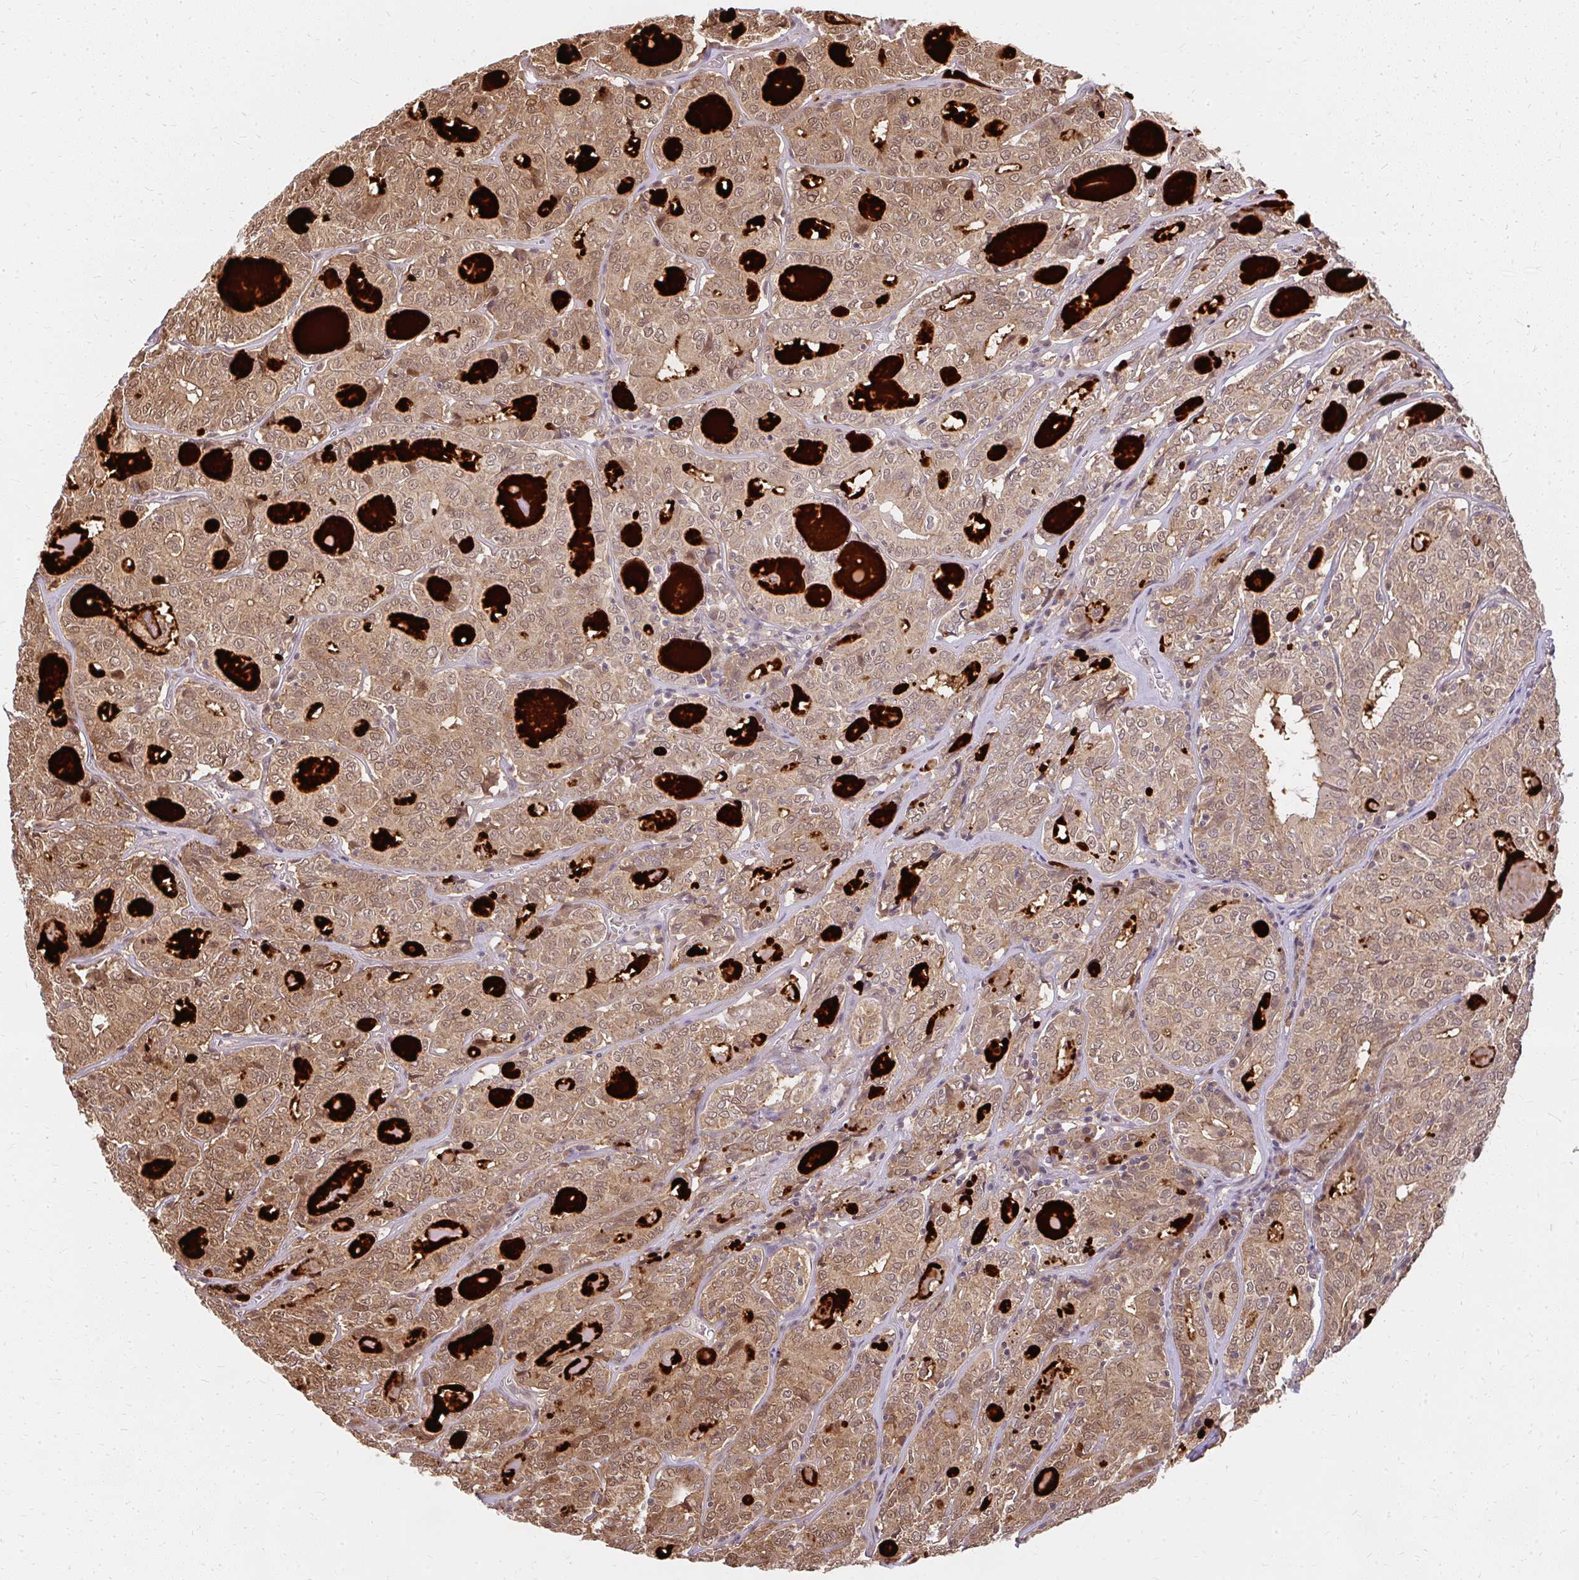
{"staining": {"intensity": "moderate", "quantity": ">75%", "location": "cytoplasmic/membranous,nuclear"}, "tissue": "thyroid cancer", "cell_type": "Tumor cells", "image_type": "cancer", "snomed": [{"axis": "morphology", "description": "Papillary adenocarcinoma, NOS"}, {"axis": "topography", "description": "Thyroid gland"}], "caption": "The photomicrograph shows immunohistochemical staining of thyroid papillary adenocarcinoma. There is moderate cytoplasmic/membranous and nuclear positivity is present in about >75% of tumor cells. Using DAB (3,3'-diaminobenzidine) (brown) and hematoxylin (blue) stains, captured at high magnification using brightfield microscopy.", "gene": "LARS2", "patient": {"sex": "female", "age": 72}}